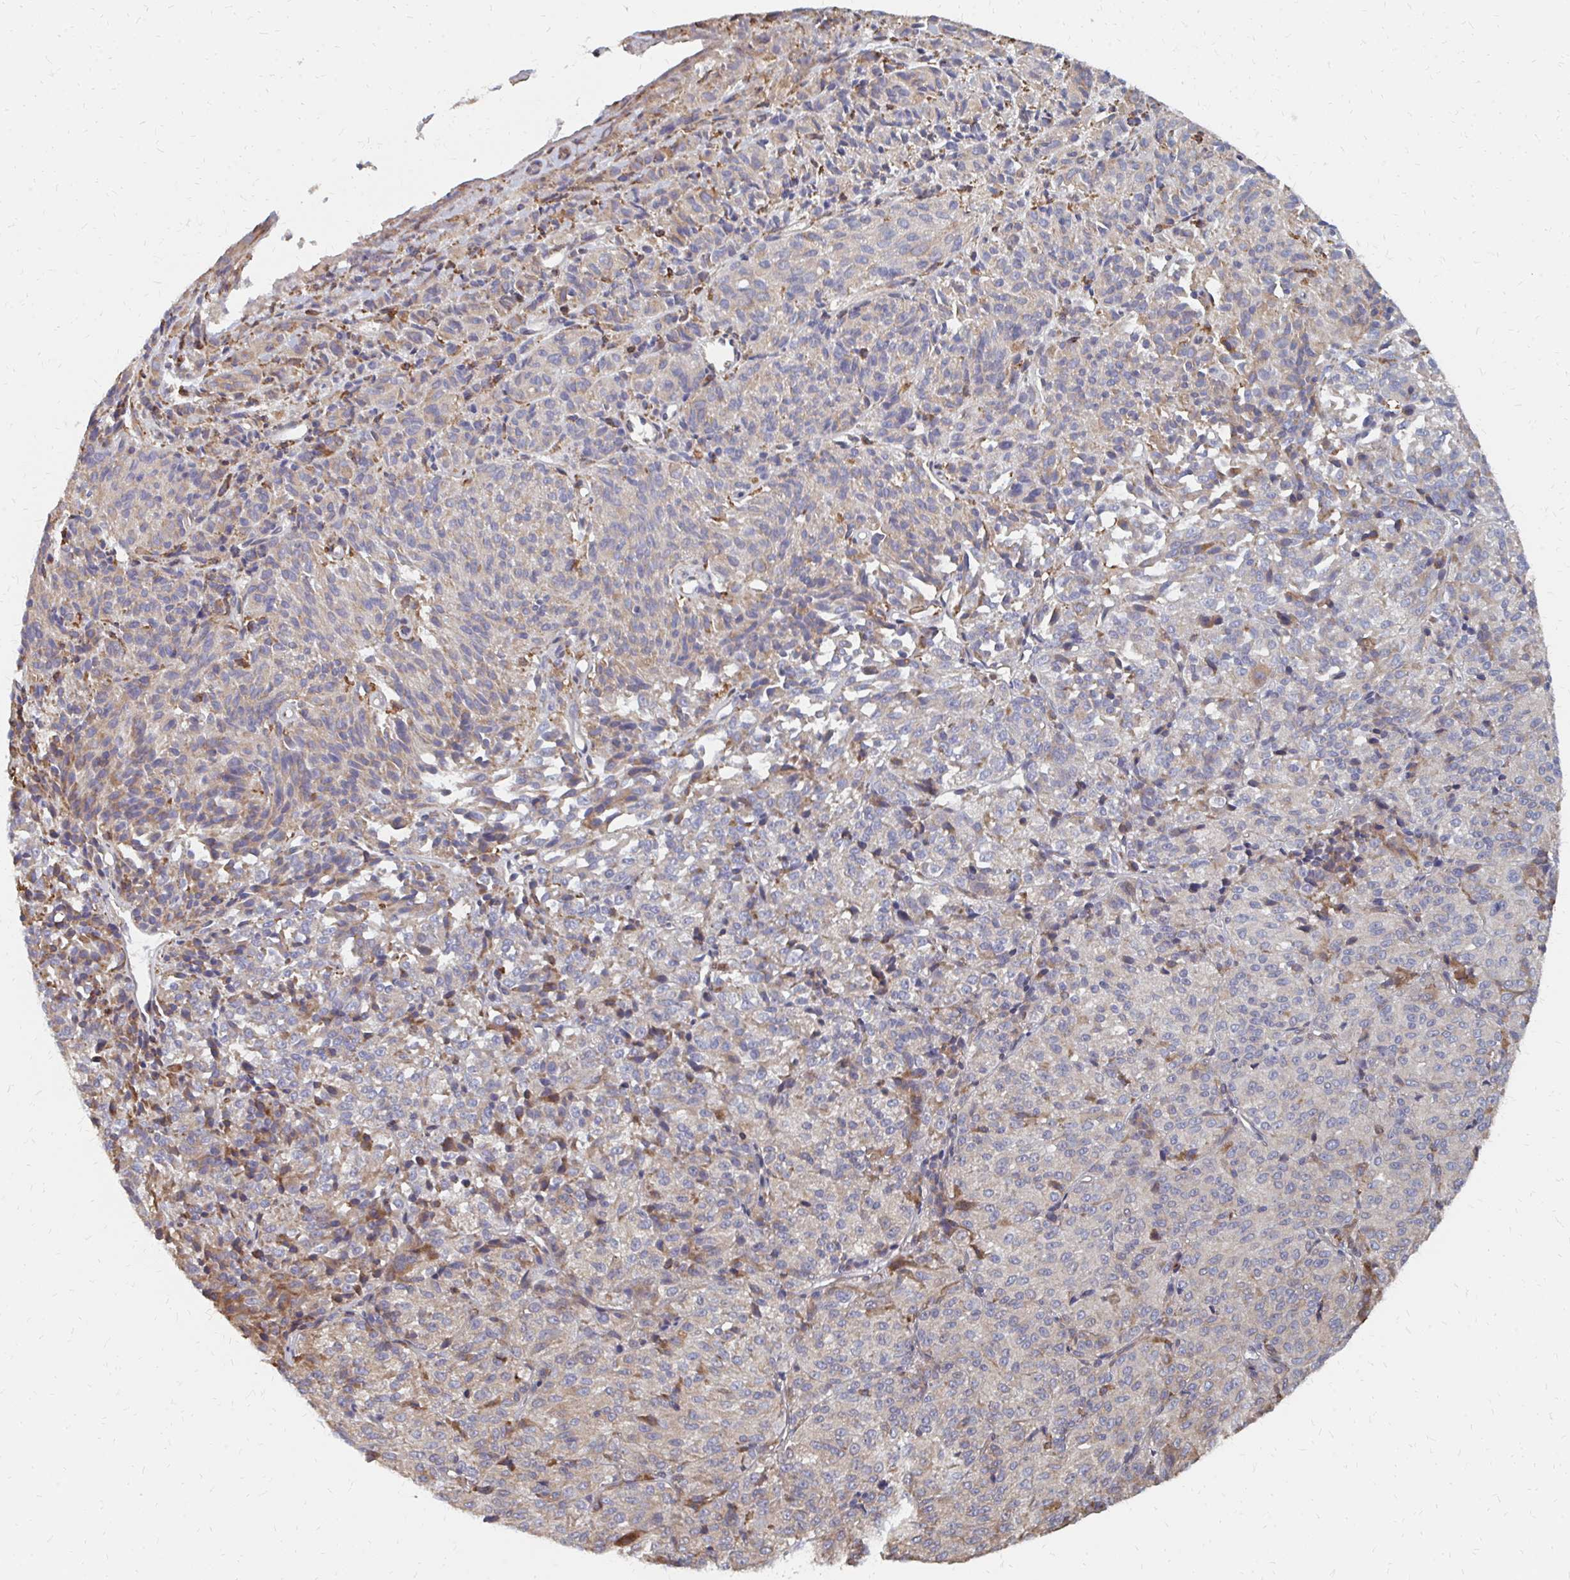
{"staining": {"intensity": "negative", "quantity": "none", "location": "none"}, "tissue": "melanoma", "cell_type": "Tumor cells", "image_type": "cancer", "snomed": [{"axis": "morphology", "description": "Malignant melanoma, Metastatic site"}, {"axis": "topography", "description": "Brain"}], "caption": "There is no significant staining in tumor cells of melanoma.", "gene": "PPP1R13L", "patient": {"sex": "female", "age": 56}}